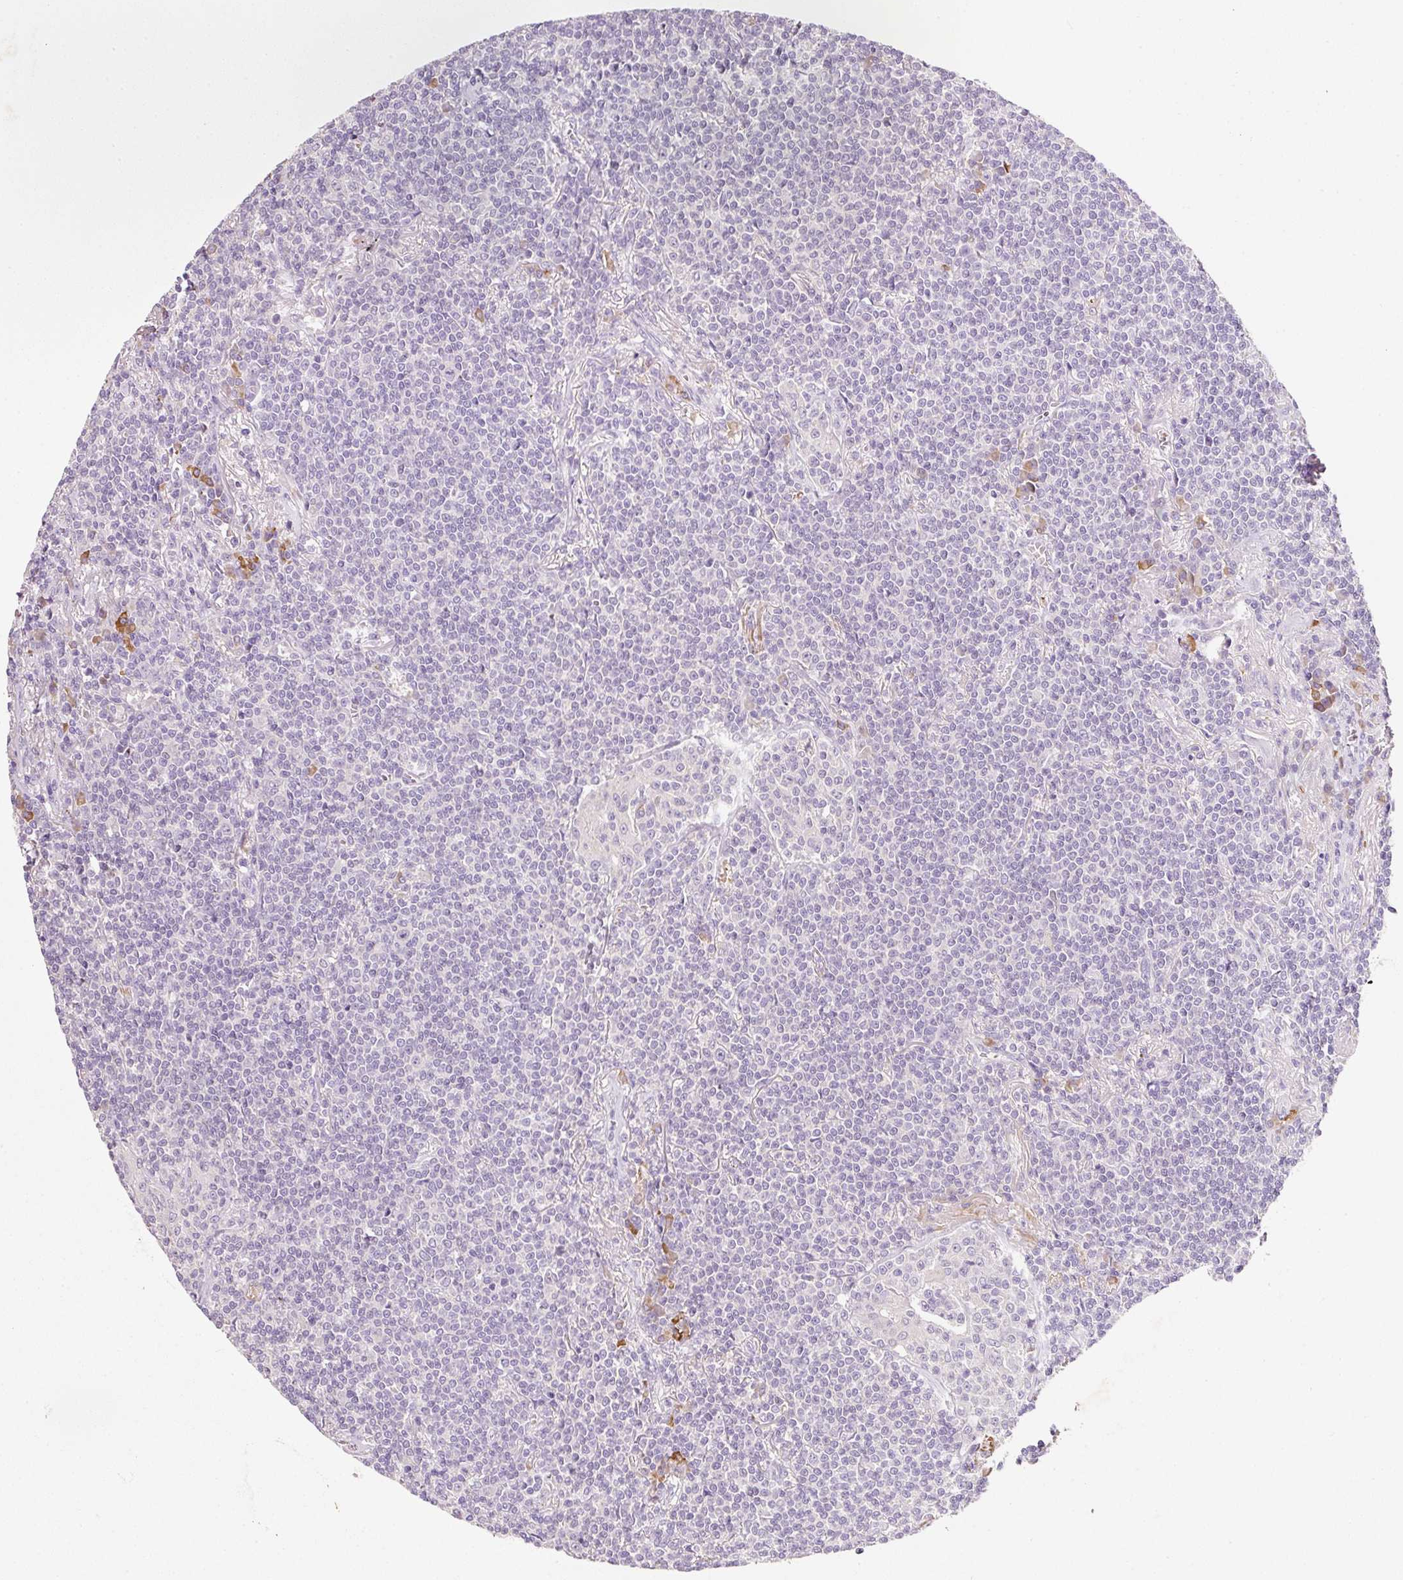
{"staining": {"intensity": "negative", "quantity": "none", "location": "none"}, "tissue": "lymphoma", "cell_type": "Tumor cells", "image_type": "cancer", "snomed": [{"axis": "morphology", "description": "Malignant lymphoma, non-Hodgkin's type, Low grade"}, {"axis": "topography", "description": "Lung"}], "caption": "Immunohistochemistry (IHC) of human lymphoma displays no positivity in tumor cells.", "gene": "TENT5C", "patient": {"sex": "female", "age": 71}}